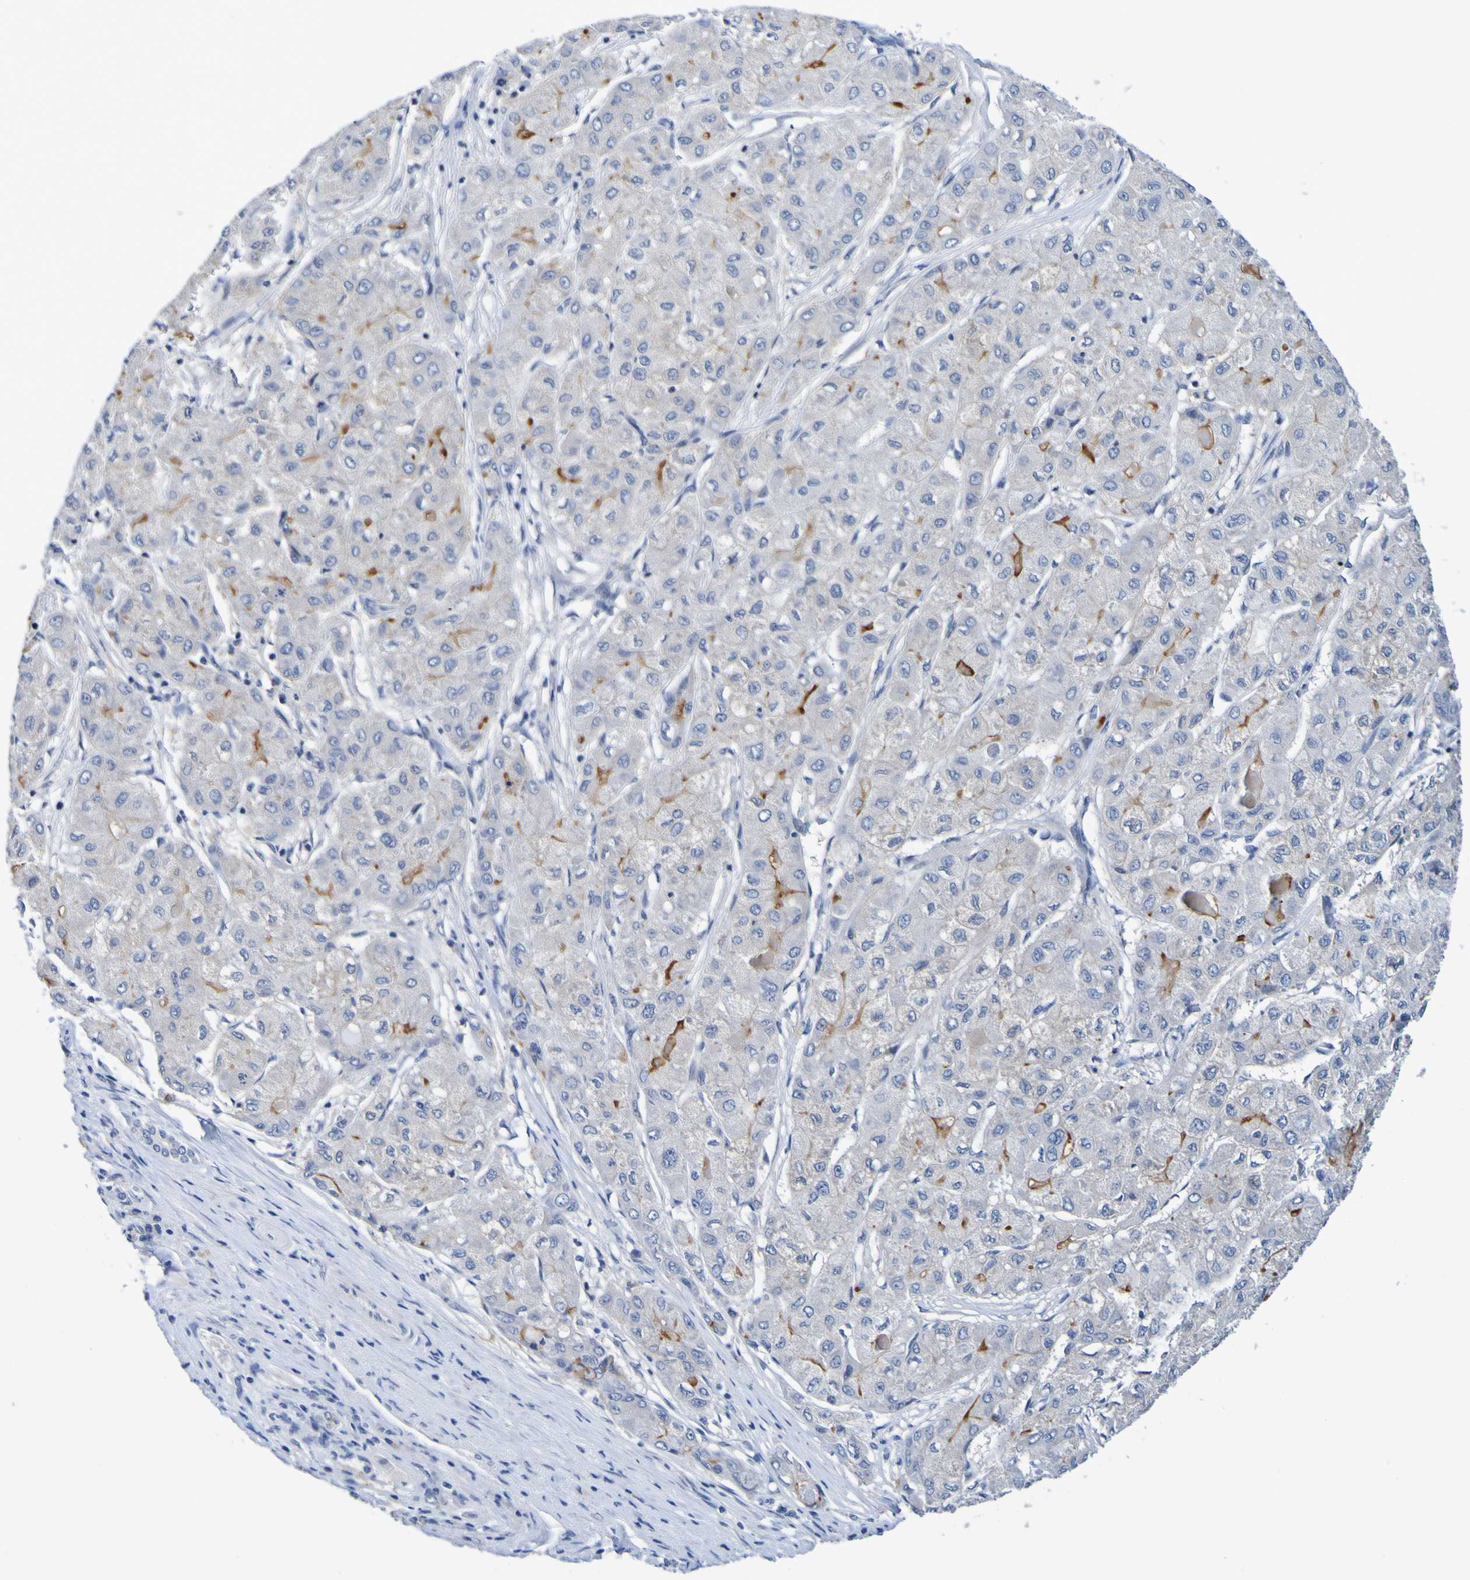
{"staining": {"intensity": "moderate", "quantity": "<25%", "location": "cytoplasmic/membranous"}, "tissue": "liver cancer", "cell_type": "Tumor cells", "image_type": "cancer", "snomed": [{"axis": "morphology", "description": "Carcinoma, Hepatocellular, NOS"}, {"axis": "topography", "description": "Liver"}], "caption": "An image of liver cancer stained for a protein reveals moderate cytoplasmic/membranous brown staining in tumor cells. The staining was performed using DAB (3,3'-diaminobenzidine), with brown indicating positive protein expression. Nuclei are stained blue with hematoxylin.", "gene": "VMA21", "patient": {"sex": "male", "age": 80}}